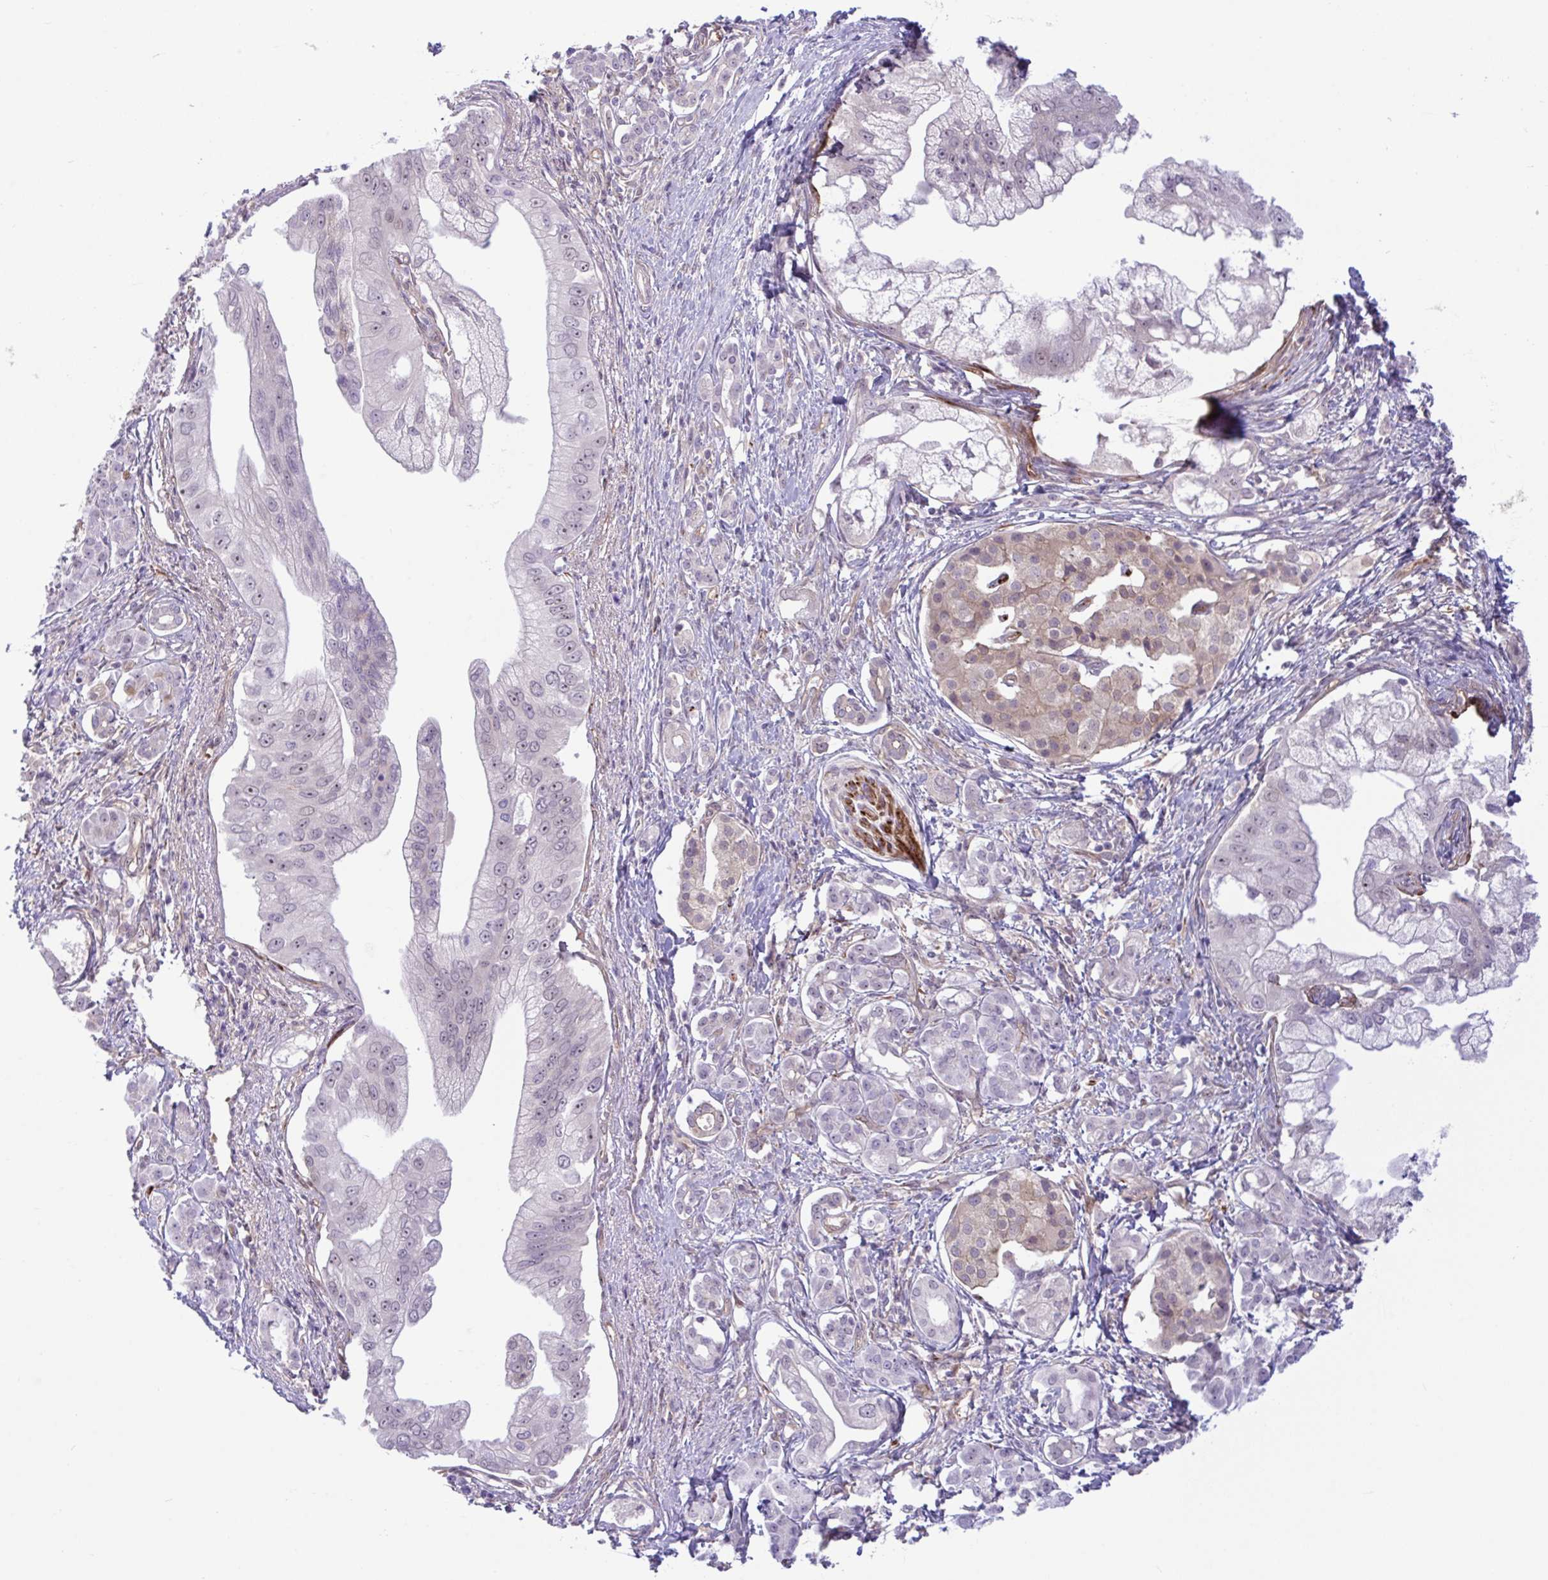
{"staining": {"intensity": "weak", "quantity": "25%-75%", "location": "nuclear"}, "tissue": "pancreatic cancer", "cell_type": "Tumor cells", "image_type": "cancer", "snomed": [{"axis": "morphology", "description": "Adenocarcinoma, NOS"}, {"axis": "topography", "description": "Pancreas"}], "caption": "Human pancreatic adenocarcinoma stained for a protein (brown) shows weak nuclear positive expression in approximately 25%-75% of tumor cells.", "gene": "PRRT4", "patient": {"sex": "male", "age": 70}}